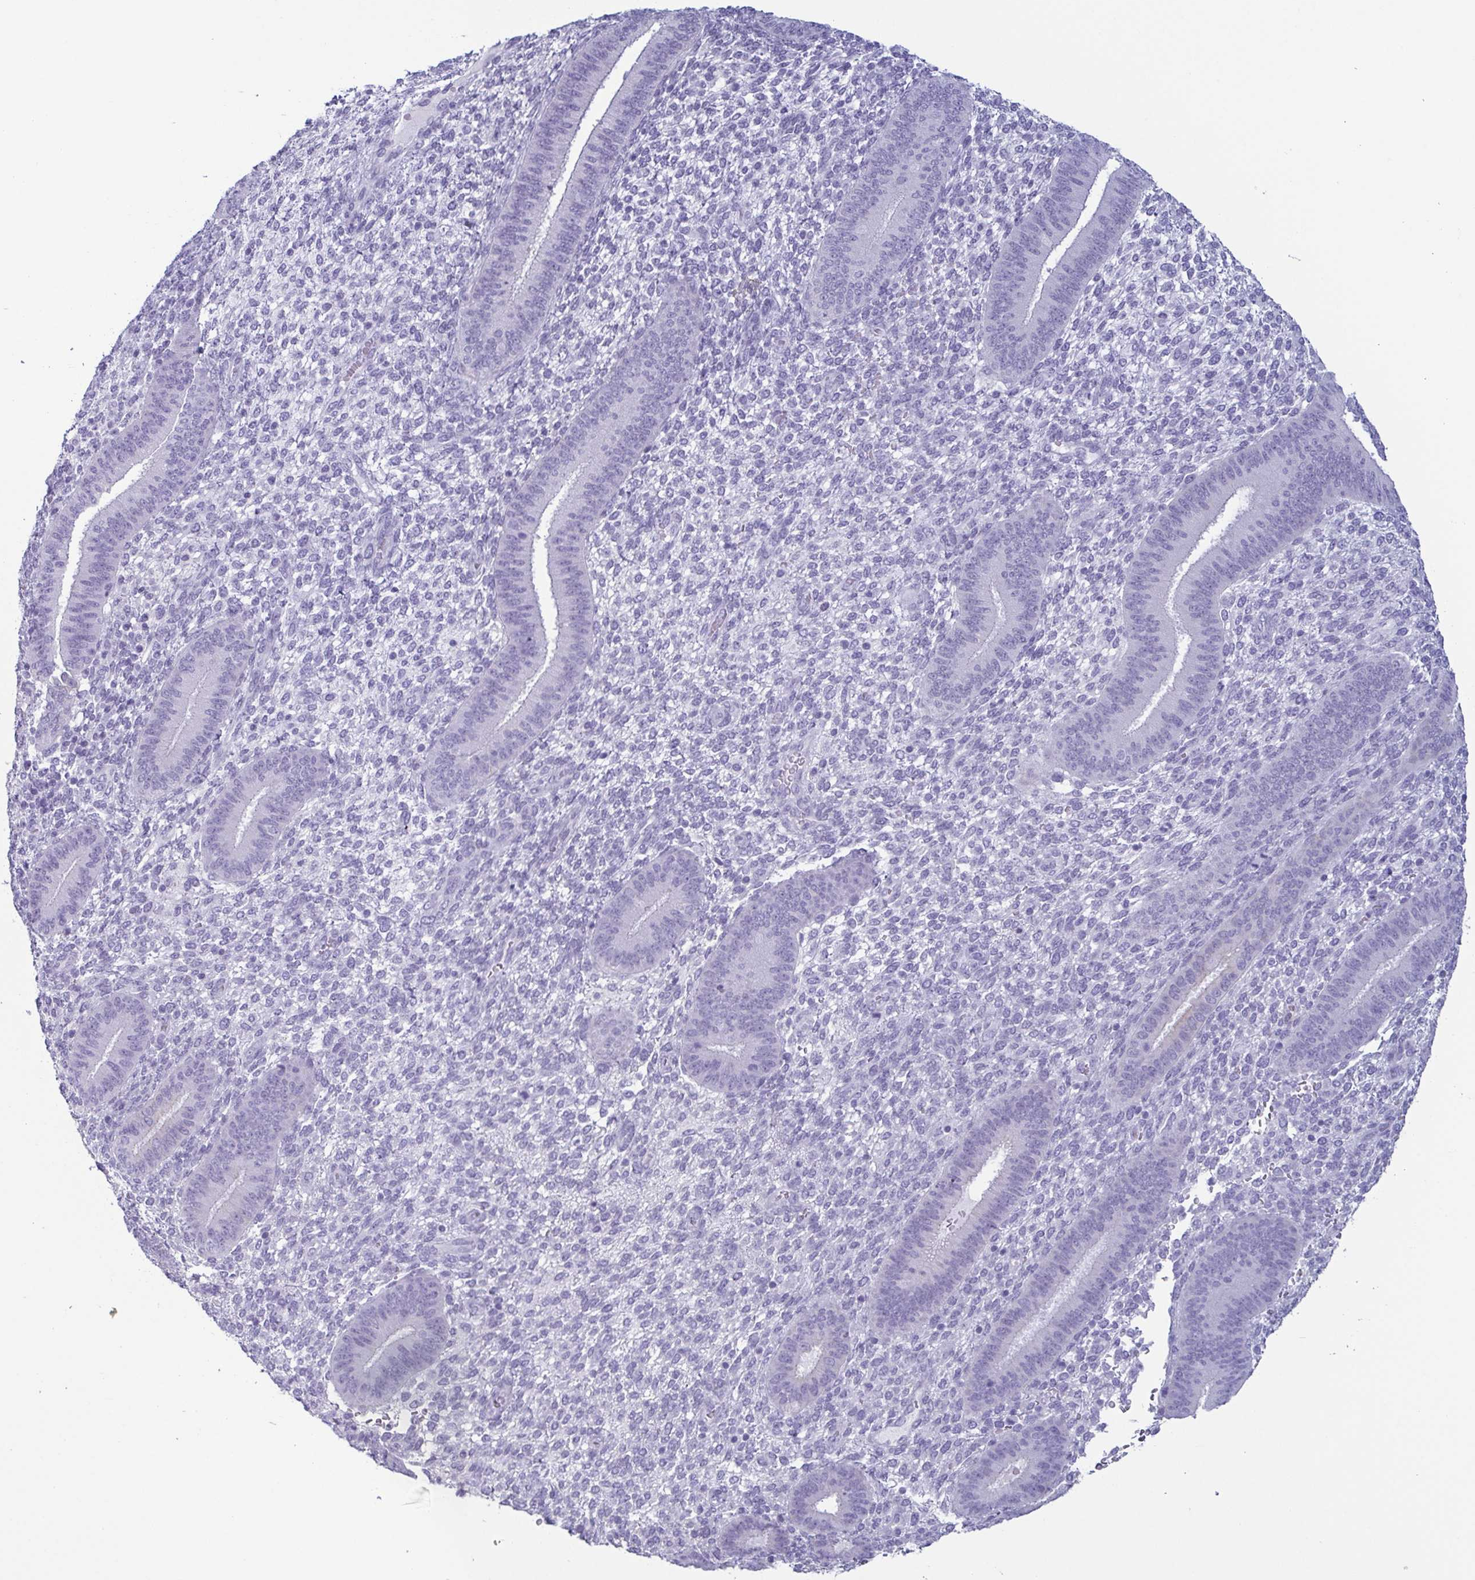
{"staining": {"intensity": "negative", "quantity": "none", "location": "none"}, "tissue": "endometrium", "cell_type": "Cells in endometrial stroma", "image_type": "normal", "snomed": [{"axis": "morphology", "description": "Normal tissue, NOS"}, {"axis": "topography", "description": "Endometrium"}], "caption": "Immunohistochemistry of normal human endometrium demonstrates no staining in cells in endometrial stroma.", "gene": "KRT10", "patient": {"sex": "female", "age": 39}}